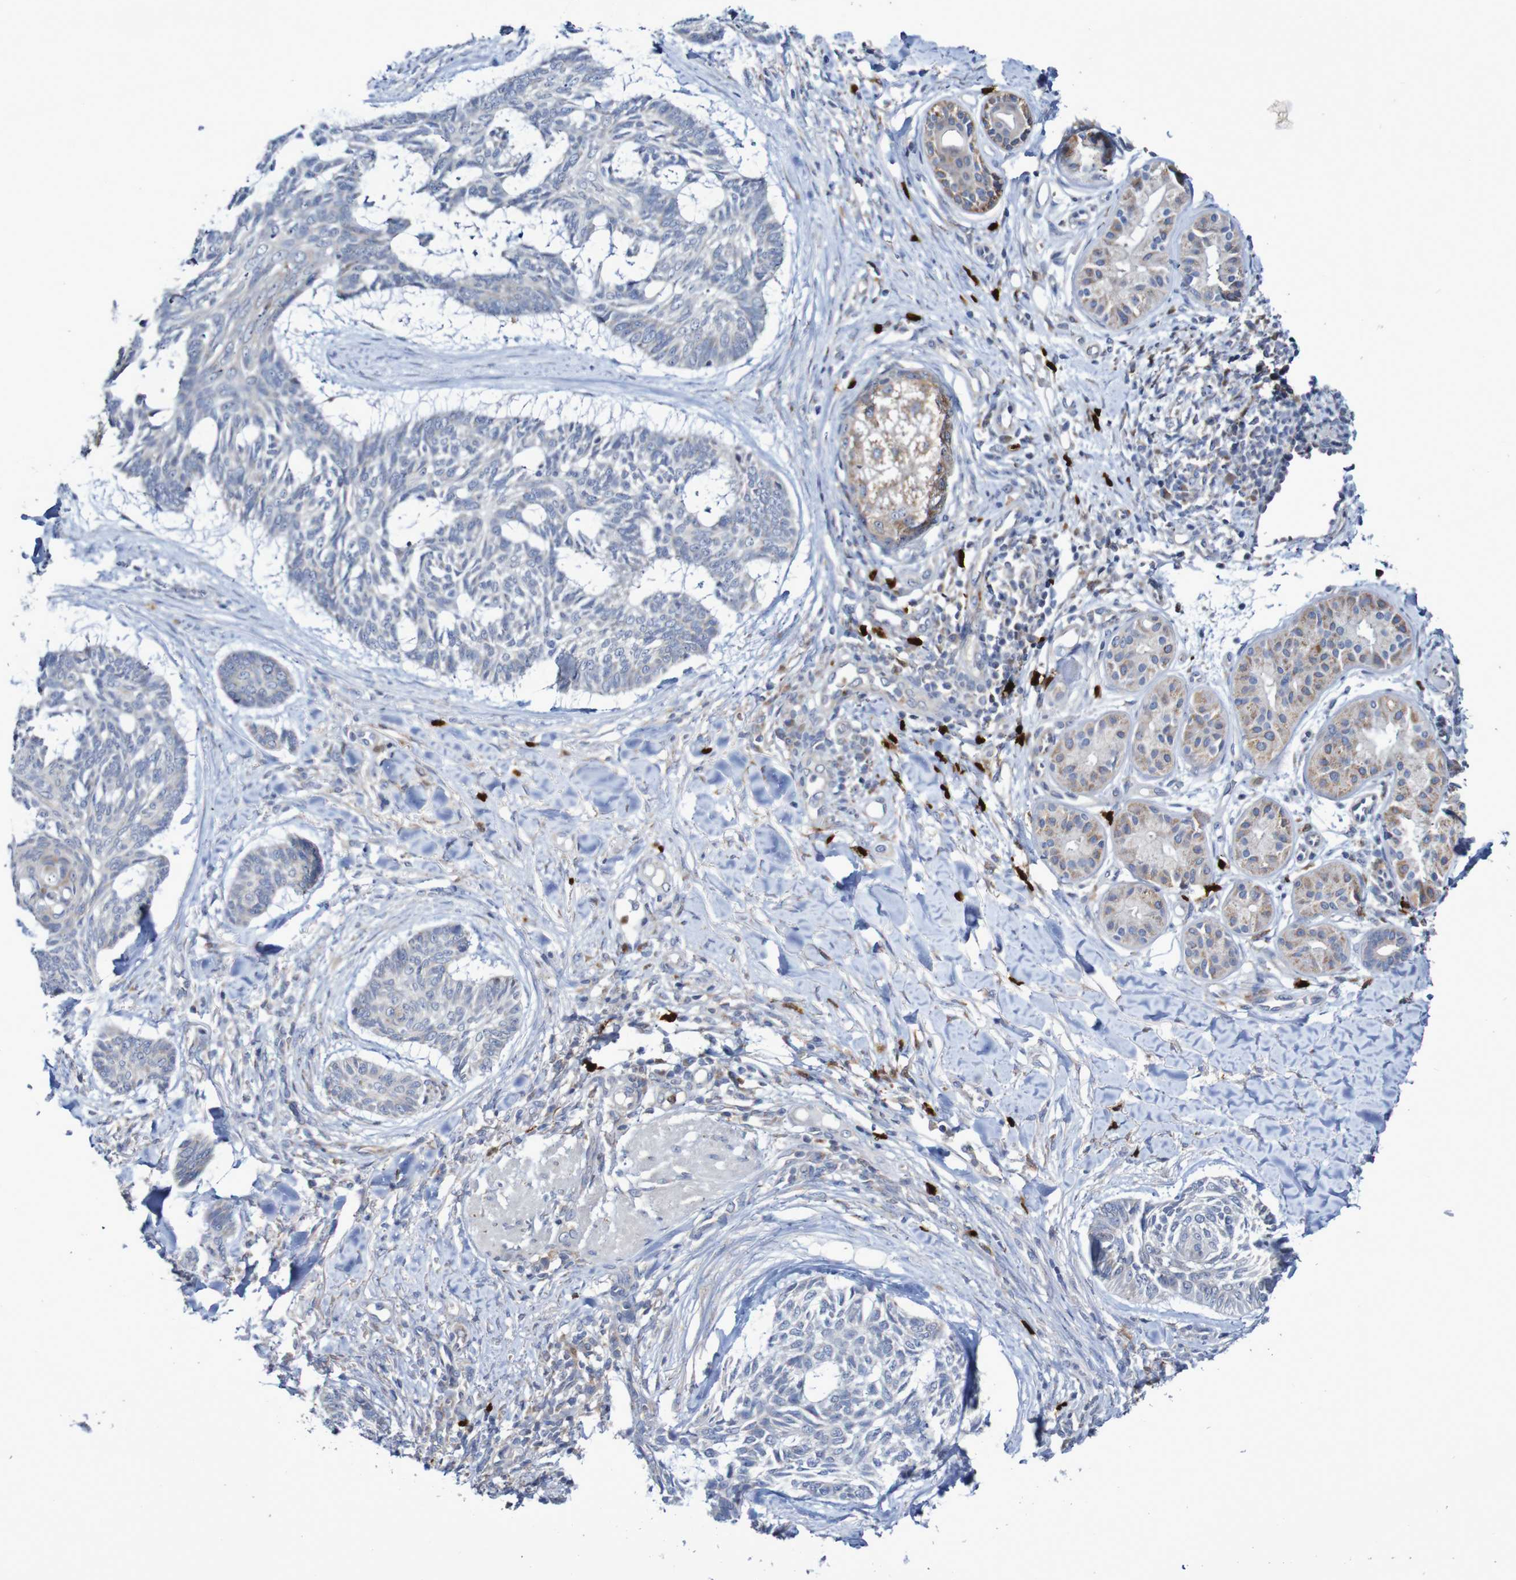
{"staining": {"intensity": "negative", "quantity": "none", "location": "none"}, "tissue": "skin cancer", "cell_type": "Tumor cells", "image_type": "cancer", "snomed": [{"axis": "morphology", "description": "Basal cell carcinoma"}, {"axis": "topography", "description": "Skin"}], "caption": "The histopathology image reveals no significant staining in tumor cells of skin cancer (basal cell carcinoma). The staining is performed using DAB (3,3'-diaminobenzidine) brown chromogen with nuclei counter-stained in using hematoxylin.", "gene": "PARP4", "patient": {"sex": "male", "age": 43}}